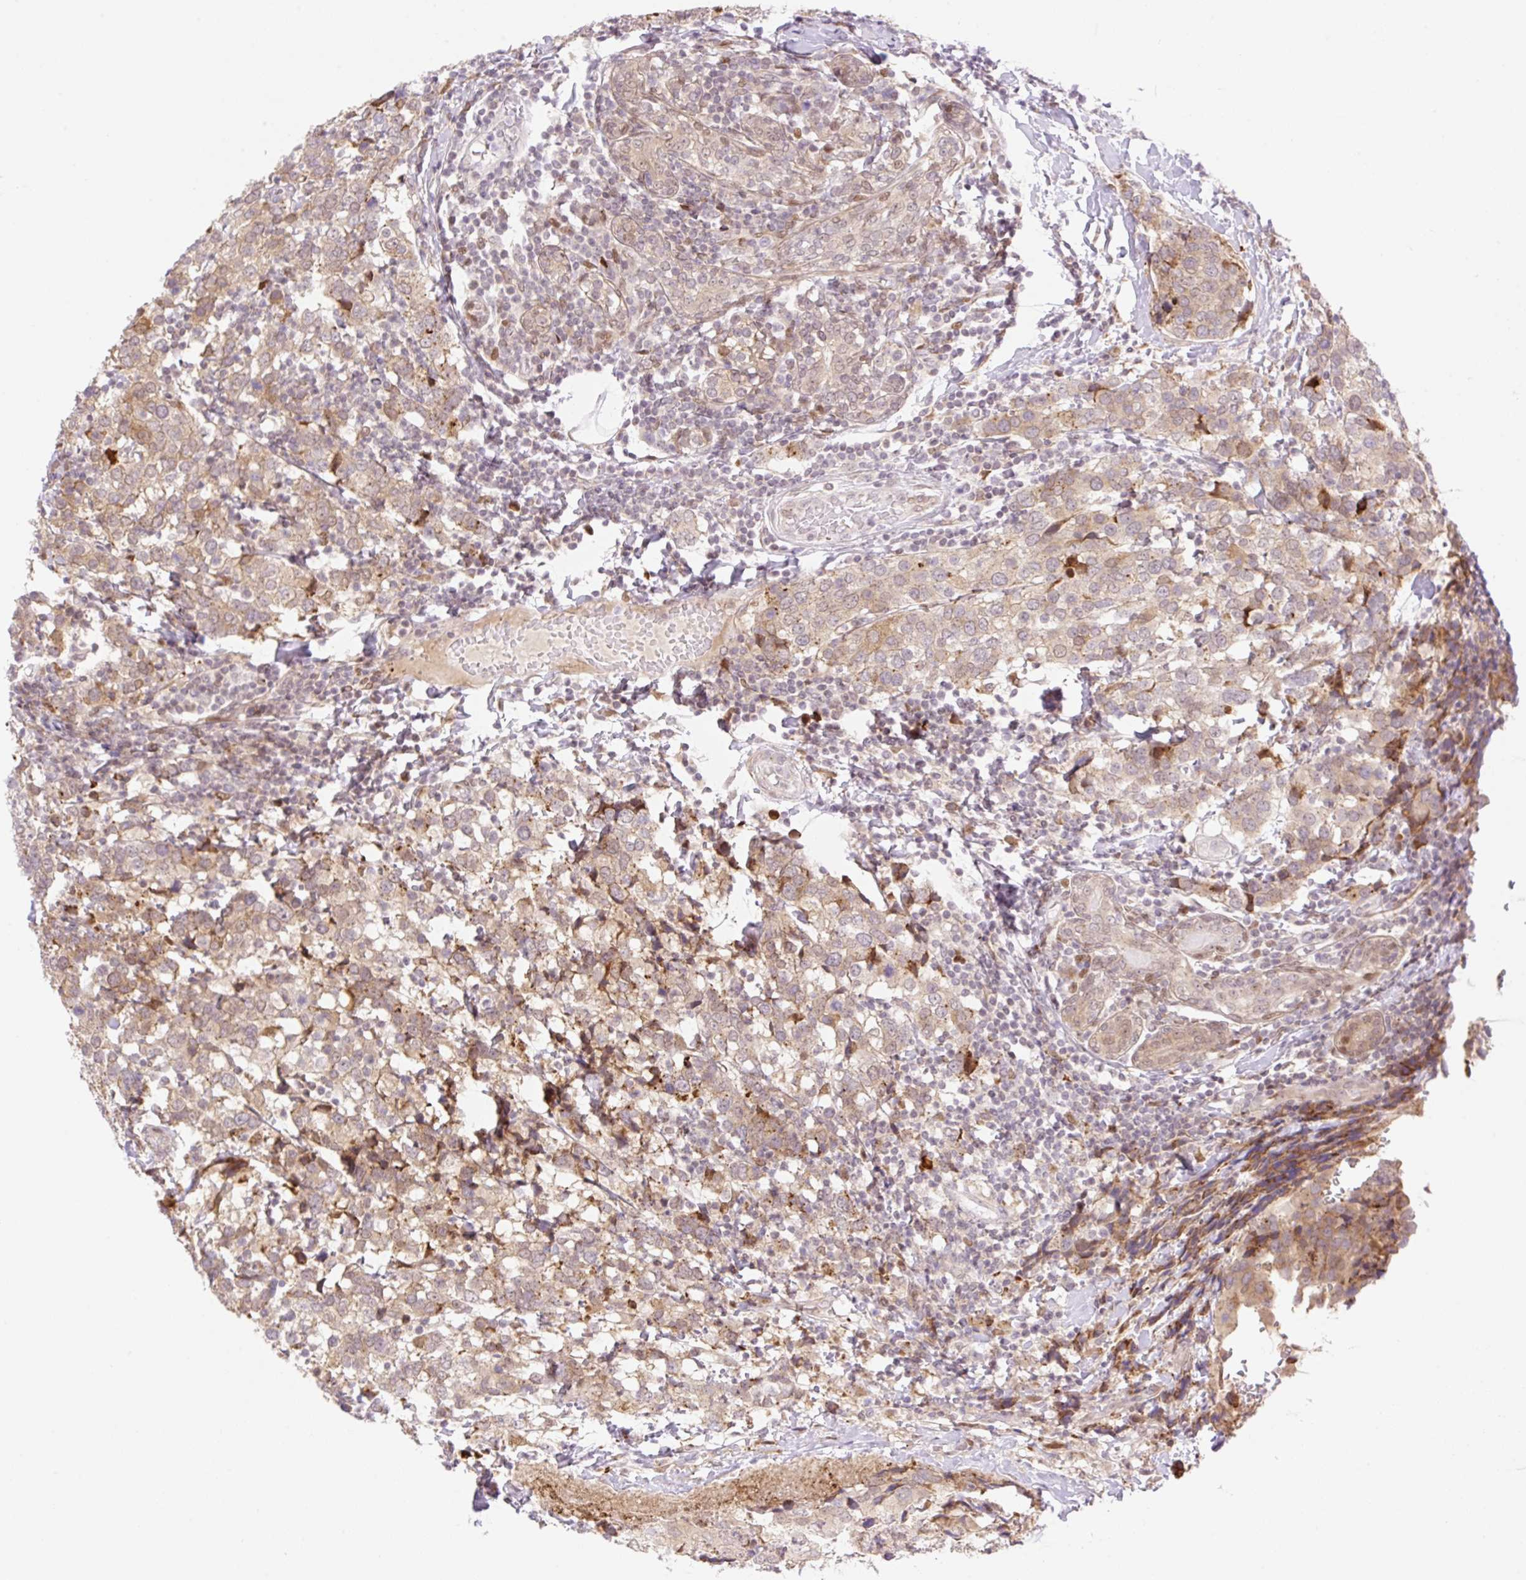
{"staining": {"intensity": "weak", "quantity": ">75%", "location": "cytoplasmic/membranous"}, "tissue": "breast cancer", "cell_type": "Tumor cells", "image_type": "cancer", "snomed": [{"axis": "morphology", "description": "Lobular carcinoma"}, {"axis": "topography", "description": "Breast"}], "caption": "A brown stain shows weak cytoplasmic/membranous staining of a protein in breast cancer tumor cells.", "gene": "ZFP41", "patient": {"sex": "female", "age": 59}}